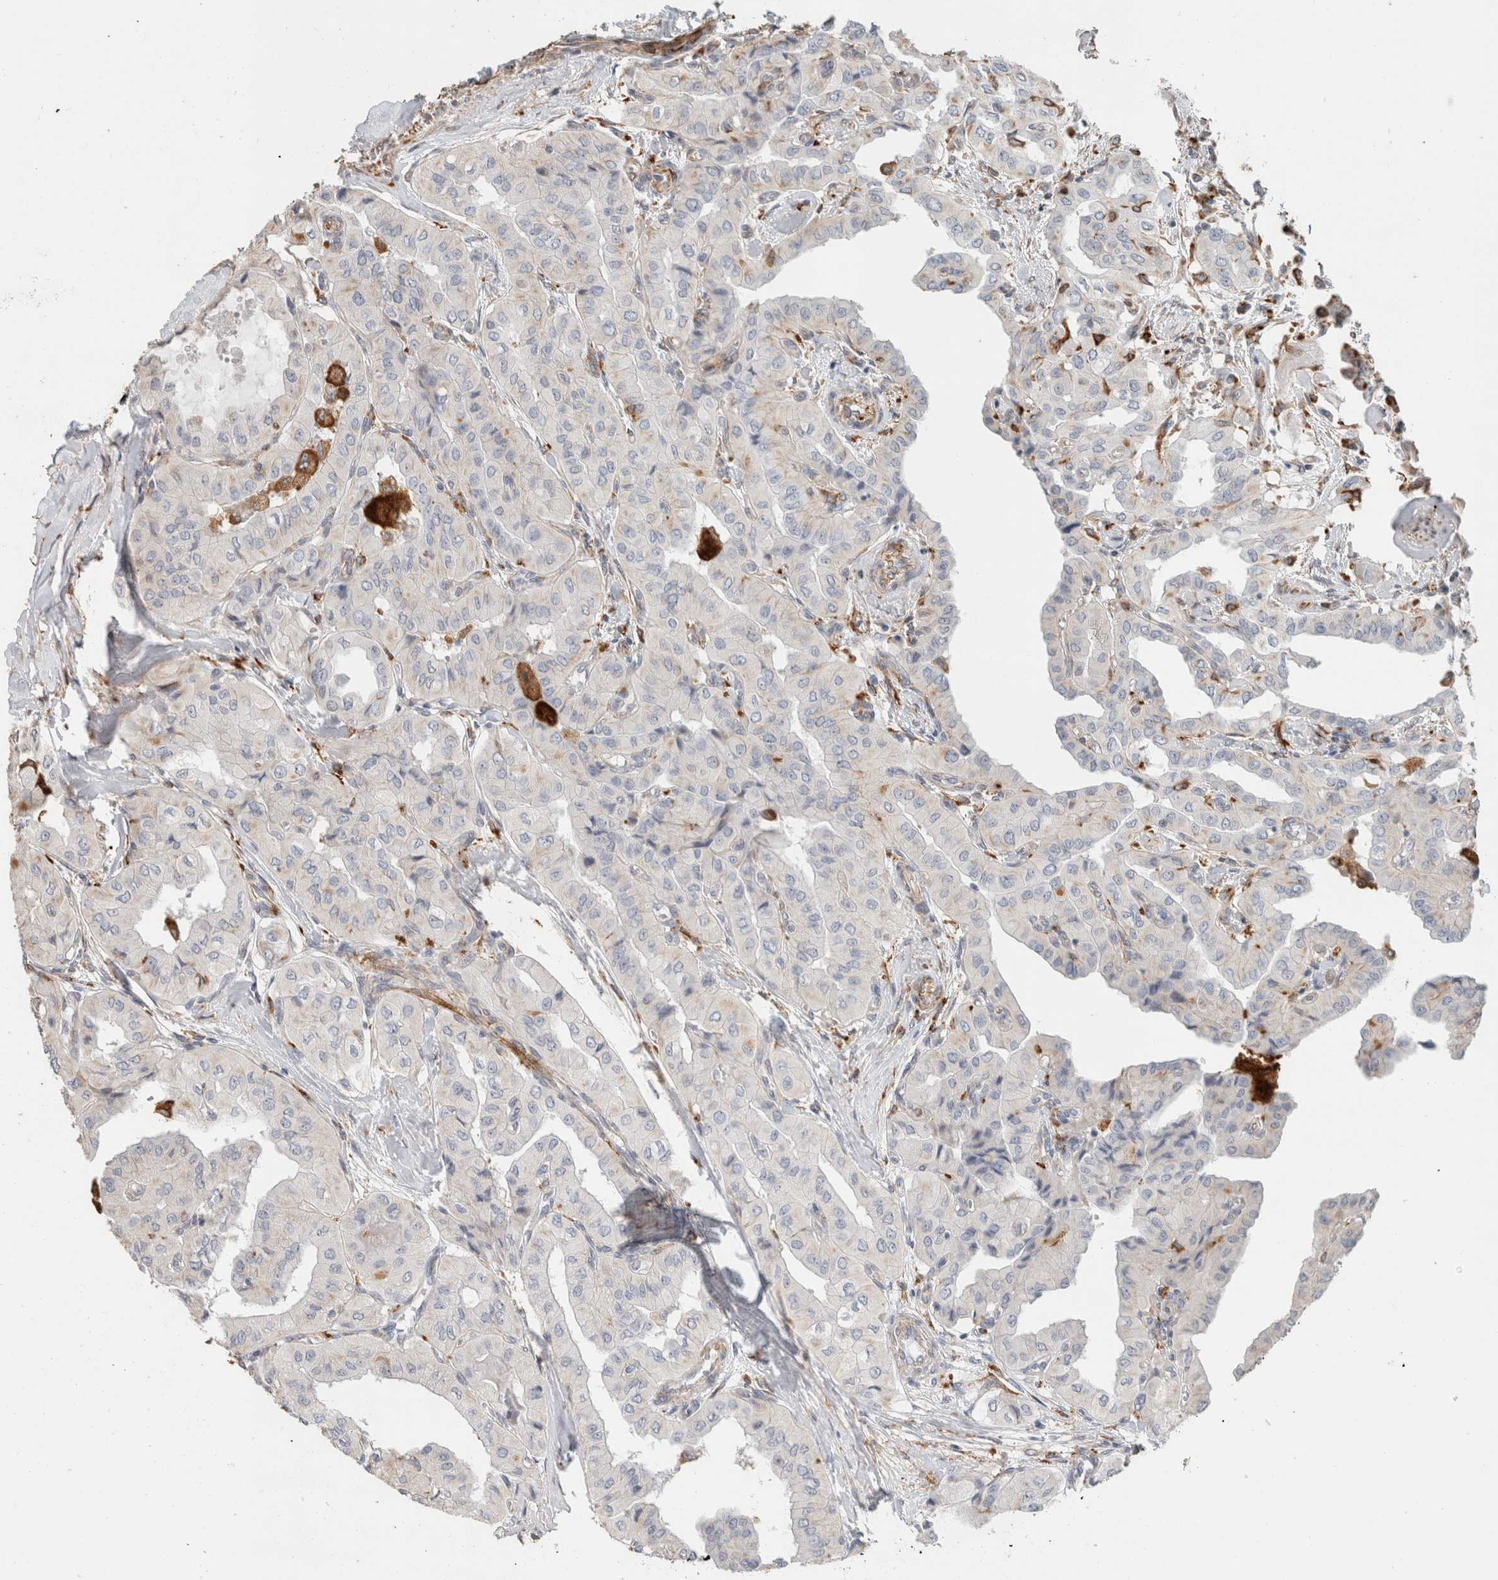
{"staining": {"intensity": "negative", "quantity": "none", "location": "none"}, "tissue": "thyroid cancer", "cell_type": "Tumor cells", "image_type": "cancer", "snomed": [{"axis": "morphology", "description": "Papillary adenocarcinoma, NOS"}, {"axis": "topography", "description": "Thyroid gland"}], "caption": "Thyroid papillary adenocarcinoma was stained to show a protein in brown. There is no significant positivity in tumor cells. (DAB immunohistochemistry (IHC) with hematoxylin counter stain).", "gene": "LY86", "patient": {"sex": "female", "age": 59}}